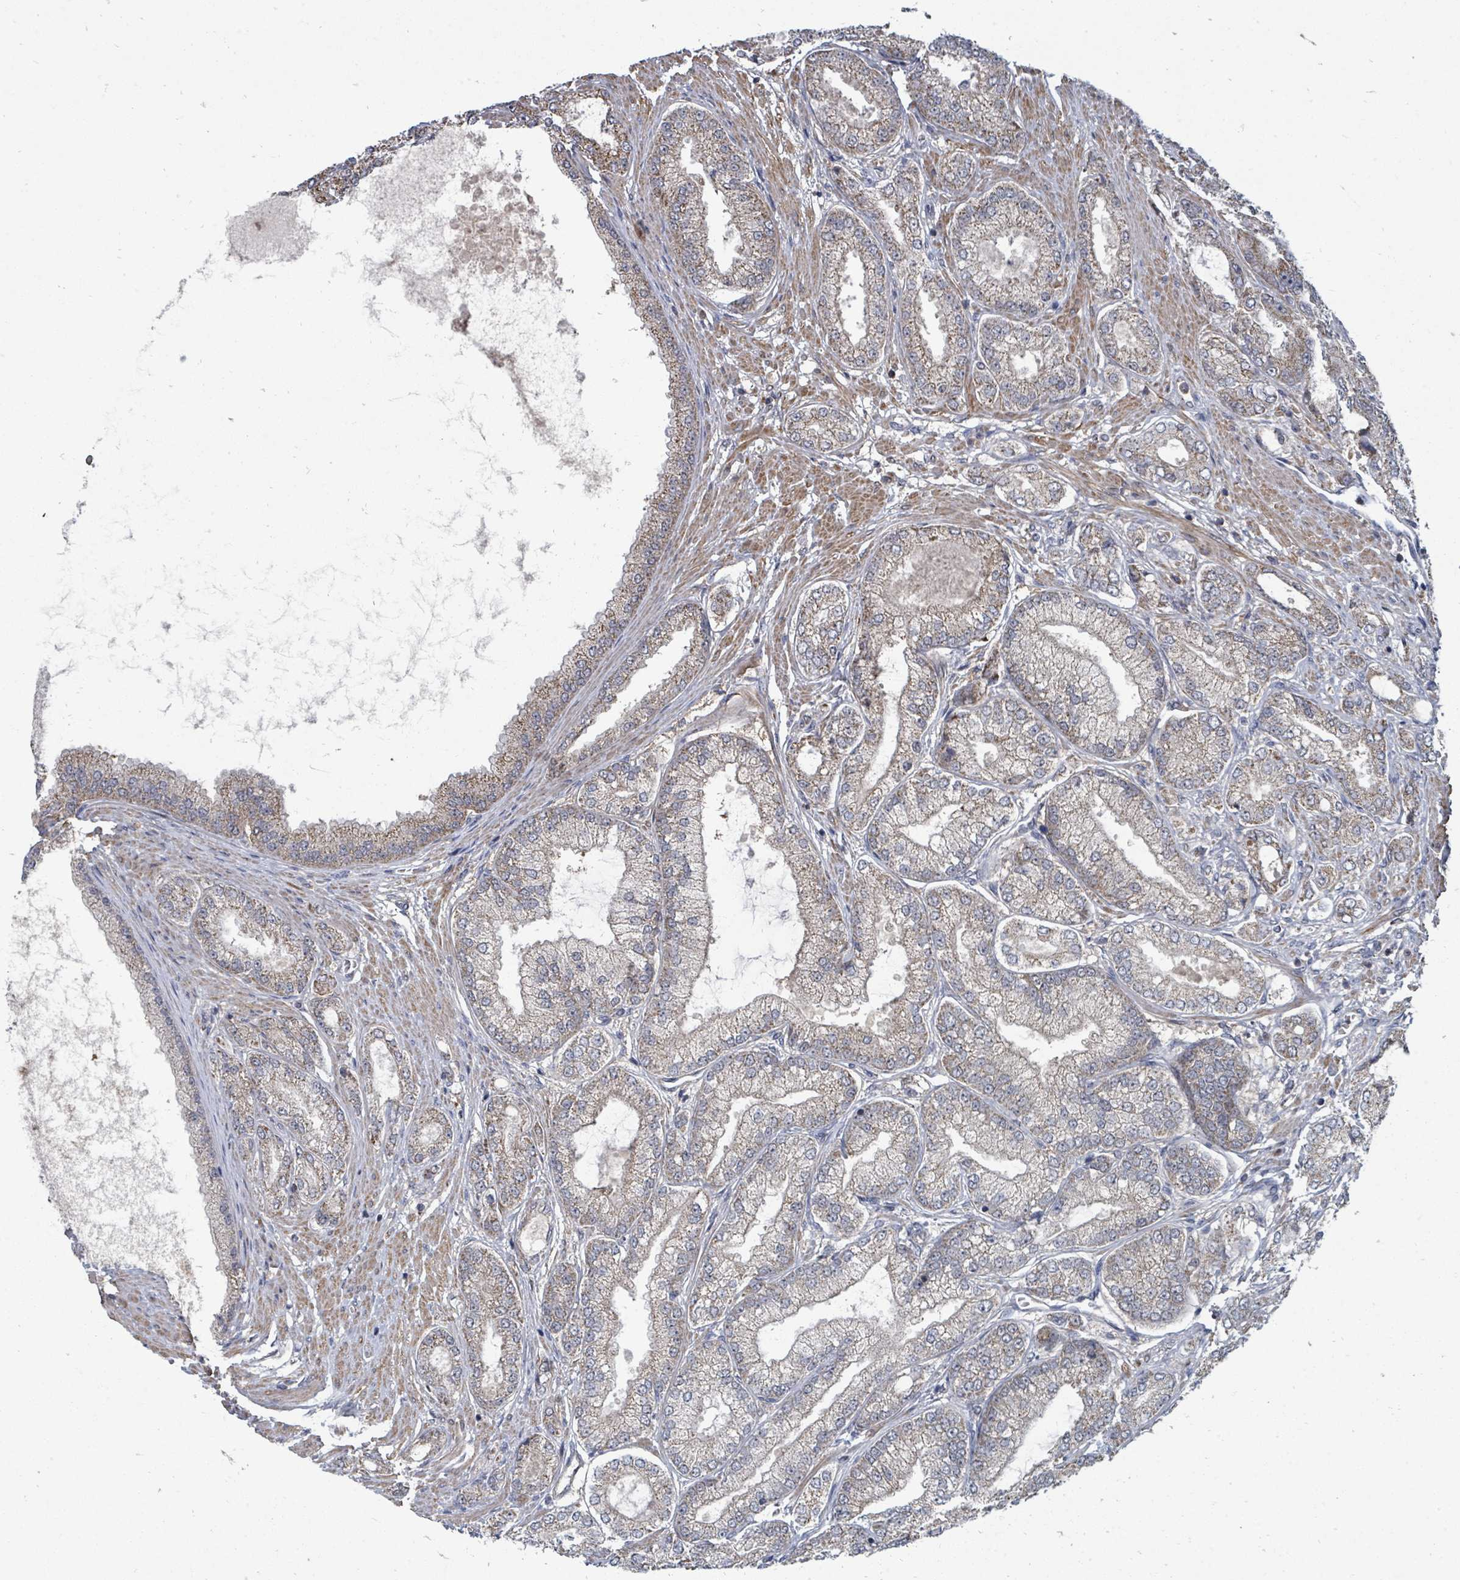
{"staining": {"intensity": "weak", "quantity": "<25%", "location": "cytoplasmic/membranous"}, "tissue": "prostate cancer", "cell_type": "Tumor cells", "image_type": "cancer", "snomed": [{"axis": "morphology", "description": "Adenocarcinoma, High grade"}, {"axis": "topography", "description": "Prostate"}], "caption": "High magnification brightfield microscopy of prostate adenocarcinoma (high-grade) stained with DAB (brown) and counterstained with hematoxylin (blue): tumor cells show no significant expression.", "gene": "MAGOHB", "patient": {"sex": "male", "age": 71}}